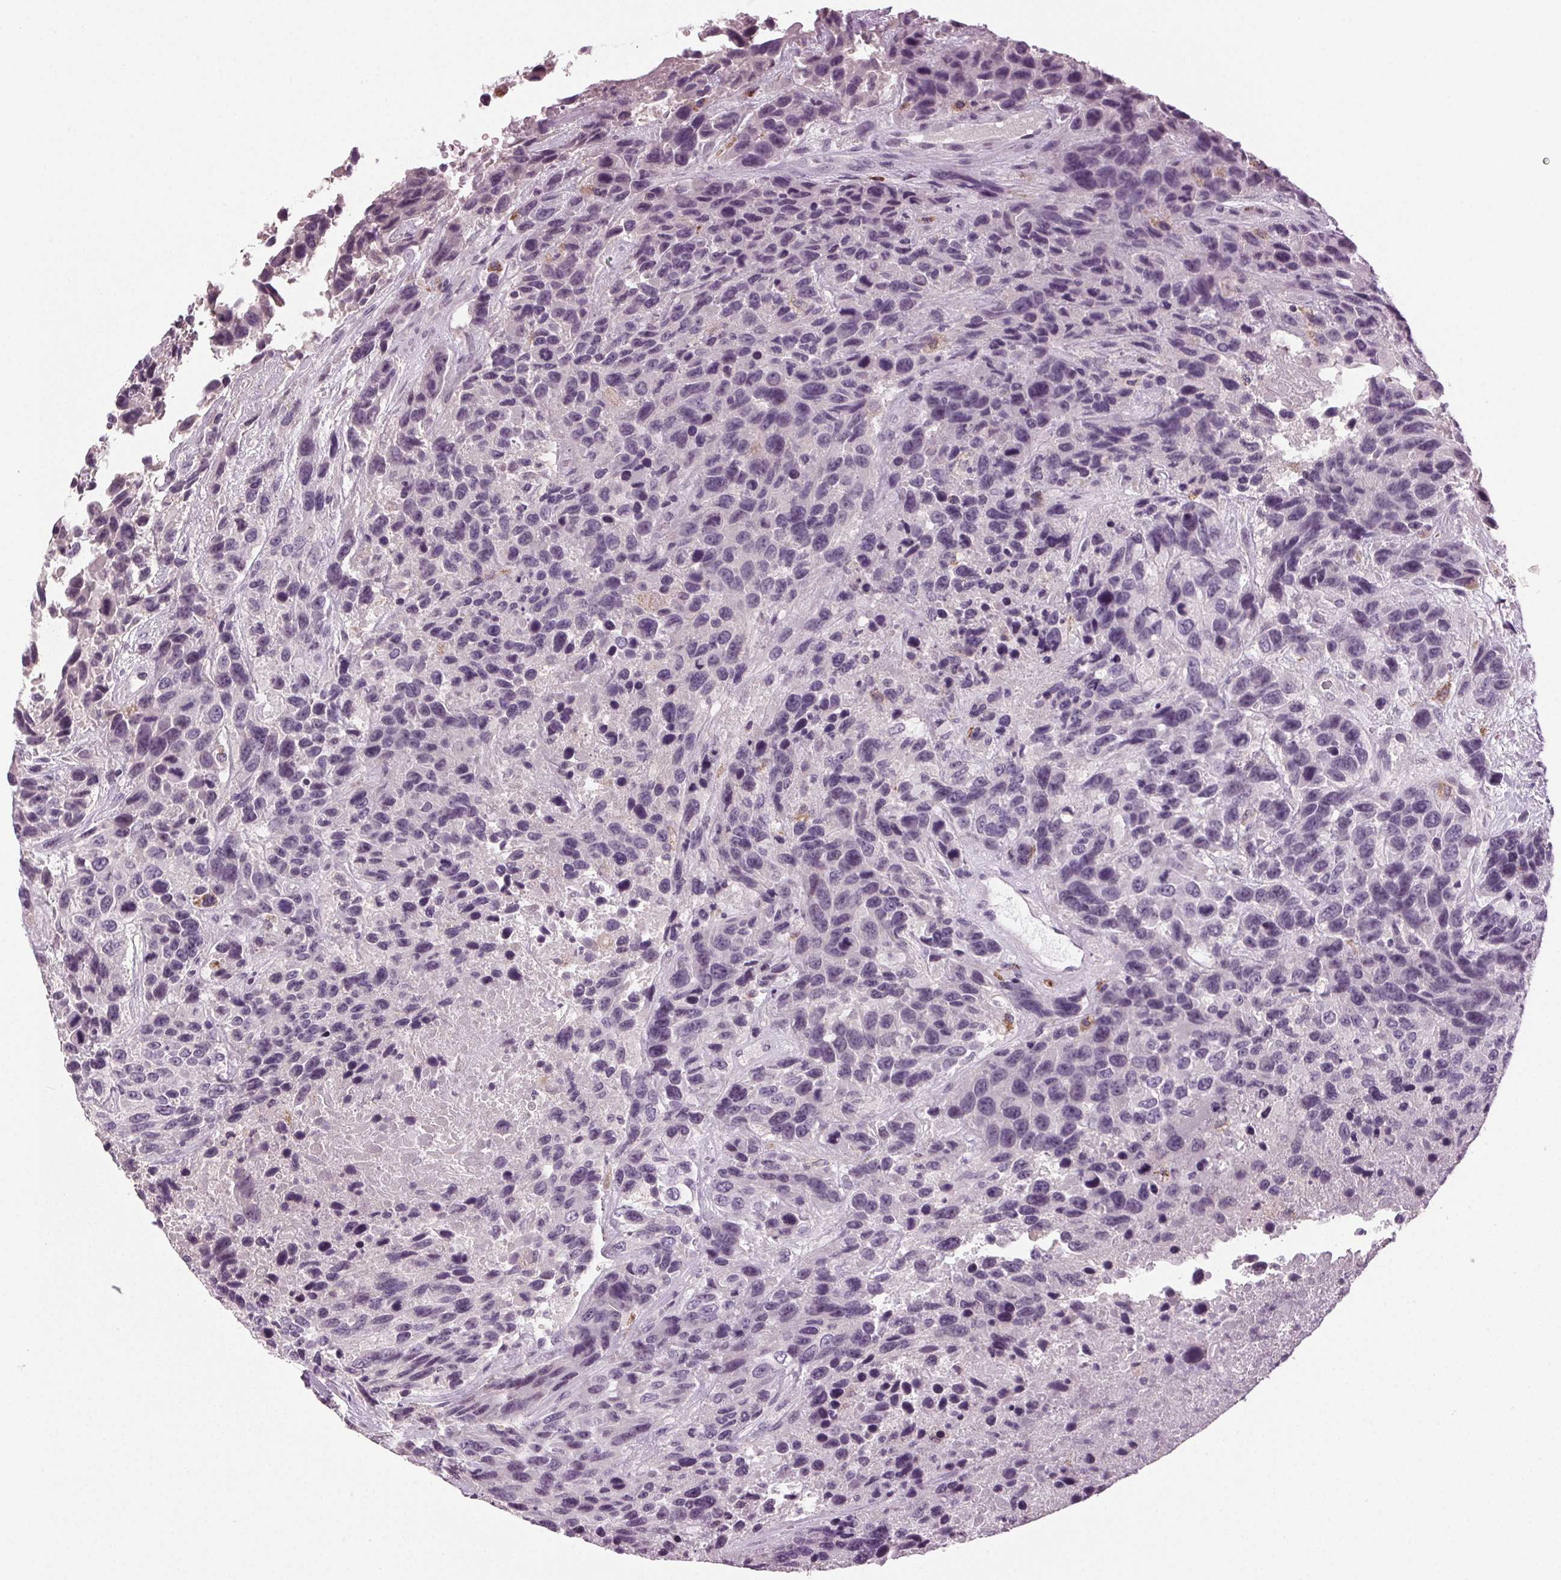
{"staining": {"intensity": "negative", "quantity": "none", "location": "none"}, "tissue": "urothelial cancer", "cell_type": "Tumor cells", "image_type": "cancer", "snomed": [{"axis": "morphology", "description": "Urothelial carcinoma, High grade"}, {"axis": "topography", "description": "Urinary bladder"}], "caption": "Tumor cells are negative for brown protein staining in urothelial cancer.", "gene": "DNAH12", "patient": {"sex": "female", "age": 70}}